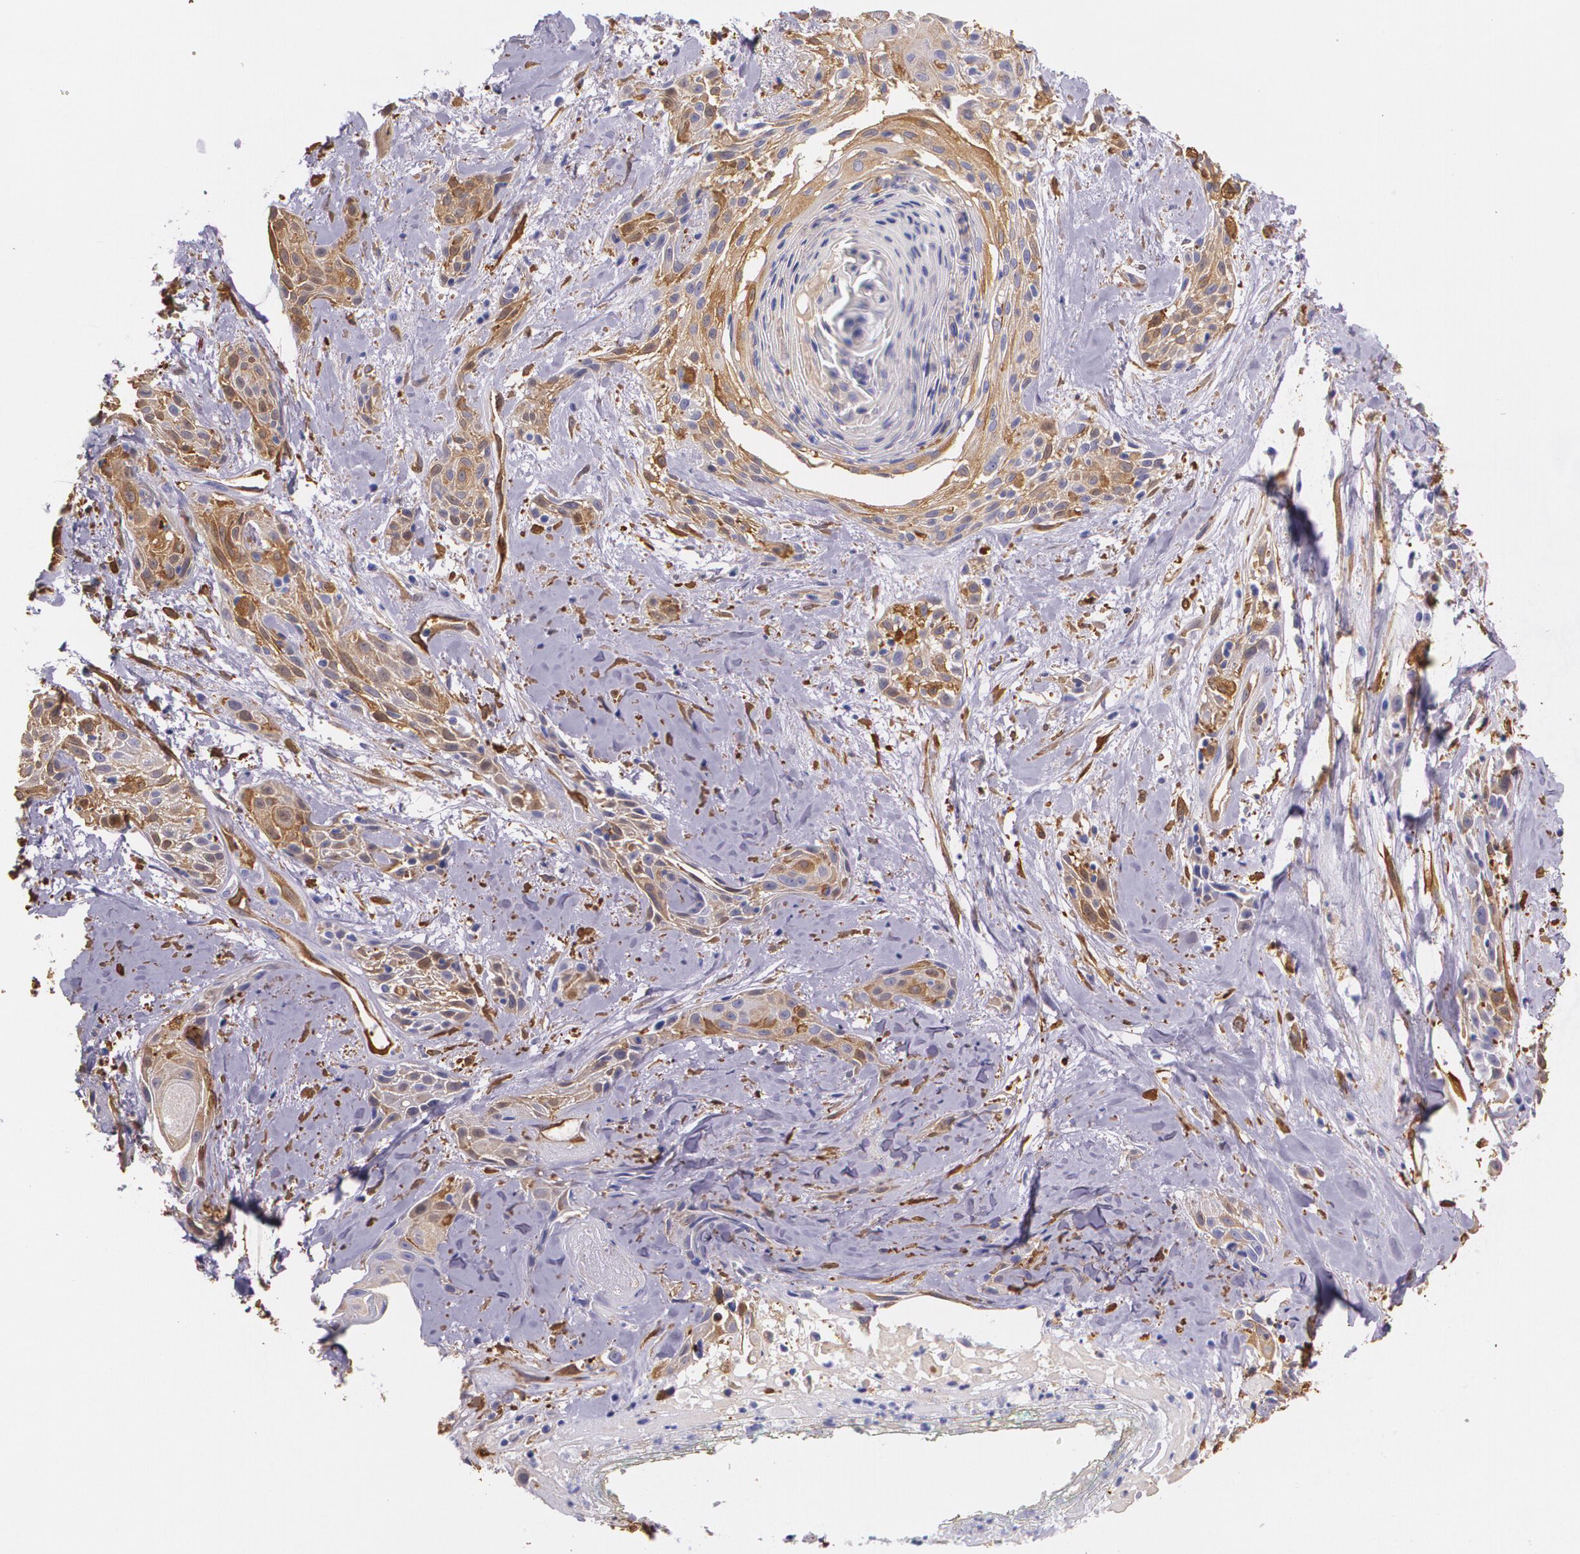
{"staining": {"intensity": "weak", "quantity": "25%-75%", "location": "cytoplasmic/membranous"}, "tissue": "skin cancer", "cell_type": "Tumor cells", "image_type": "cancer", "snomed": [{"axis": "morphology", "description": "Squamous cell carcinoma, NOS"}, {"axis": "topography", "description": "Skin"}, {"axis": "topography", "description": "Anal"}], "caption": "Immunohistochemistry image of skin cancer stained for a protein (brown), which exhibits low levels of weak cytoplasmic/membranous expression in about 25%-75% of tumor cells.", "gene": "MMP2", "patient": {"sex": "male", "age": 64}}